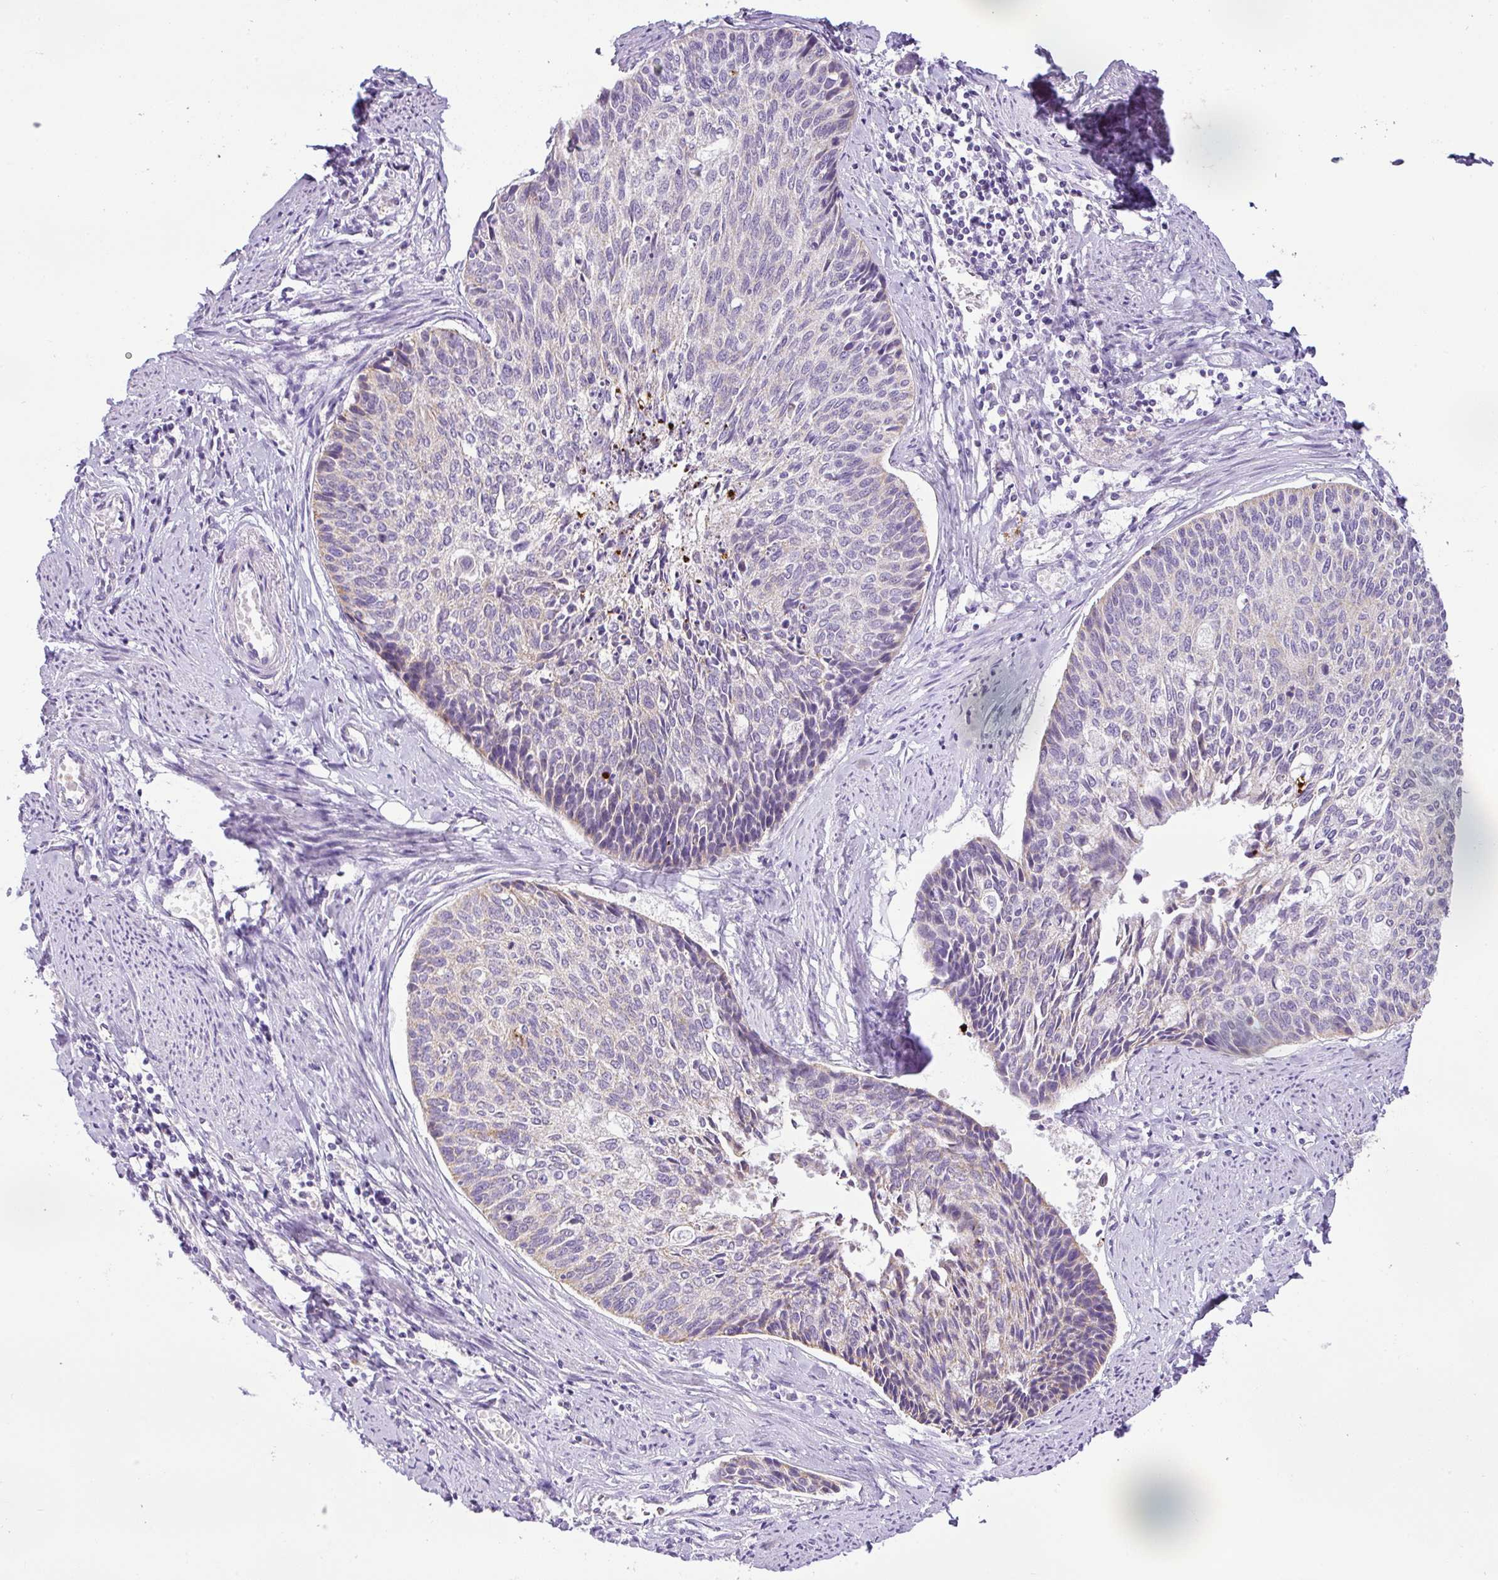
{"staining": {"intensity": "weak", "quantity": "<25%", "location": "cytoplasmic/membranous"}, "tissue": "cervical cancer", "cell_type": "Tumor cells", "image_type": "cancer", "snomed": [{"axis": "morphology", "description": "Squamous cell carcinoma, NOS"}, {"axis": "topography", "description": "Cervix"}], "caption": "A histopathology image of cervical squamous cell carcinoma stained for a protein shows no brown staining in tumor cells. (DAB immunohistochemistry (IHC) with hematoxylin counter stain).", "gene": "HMCN2", "patient": {"sex": "female", "age": 55}}